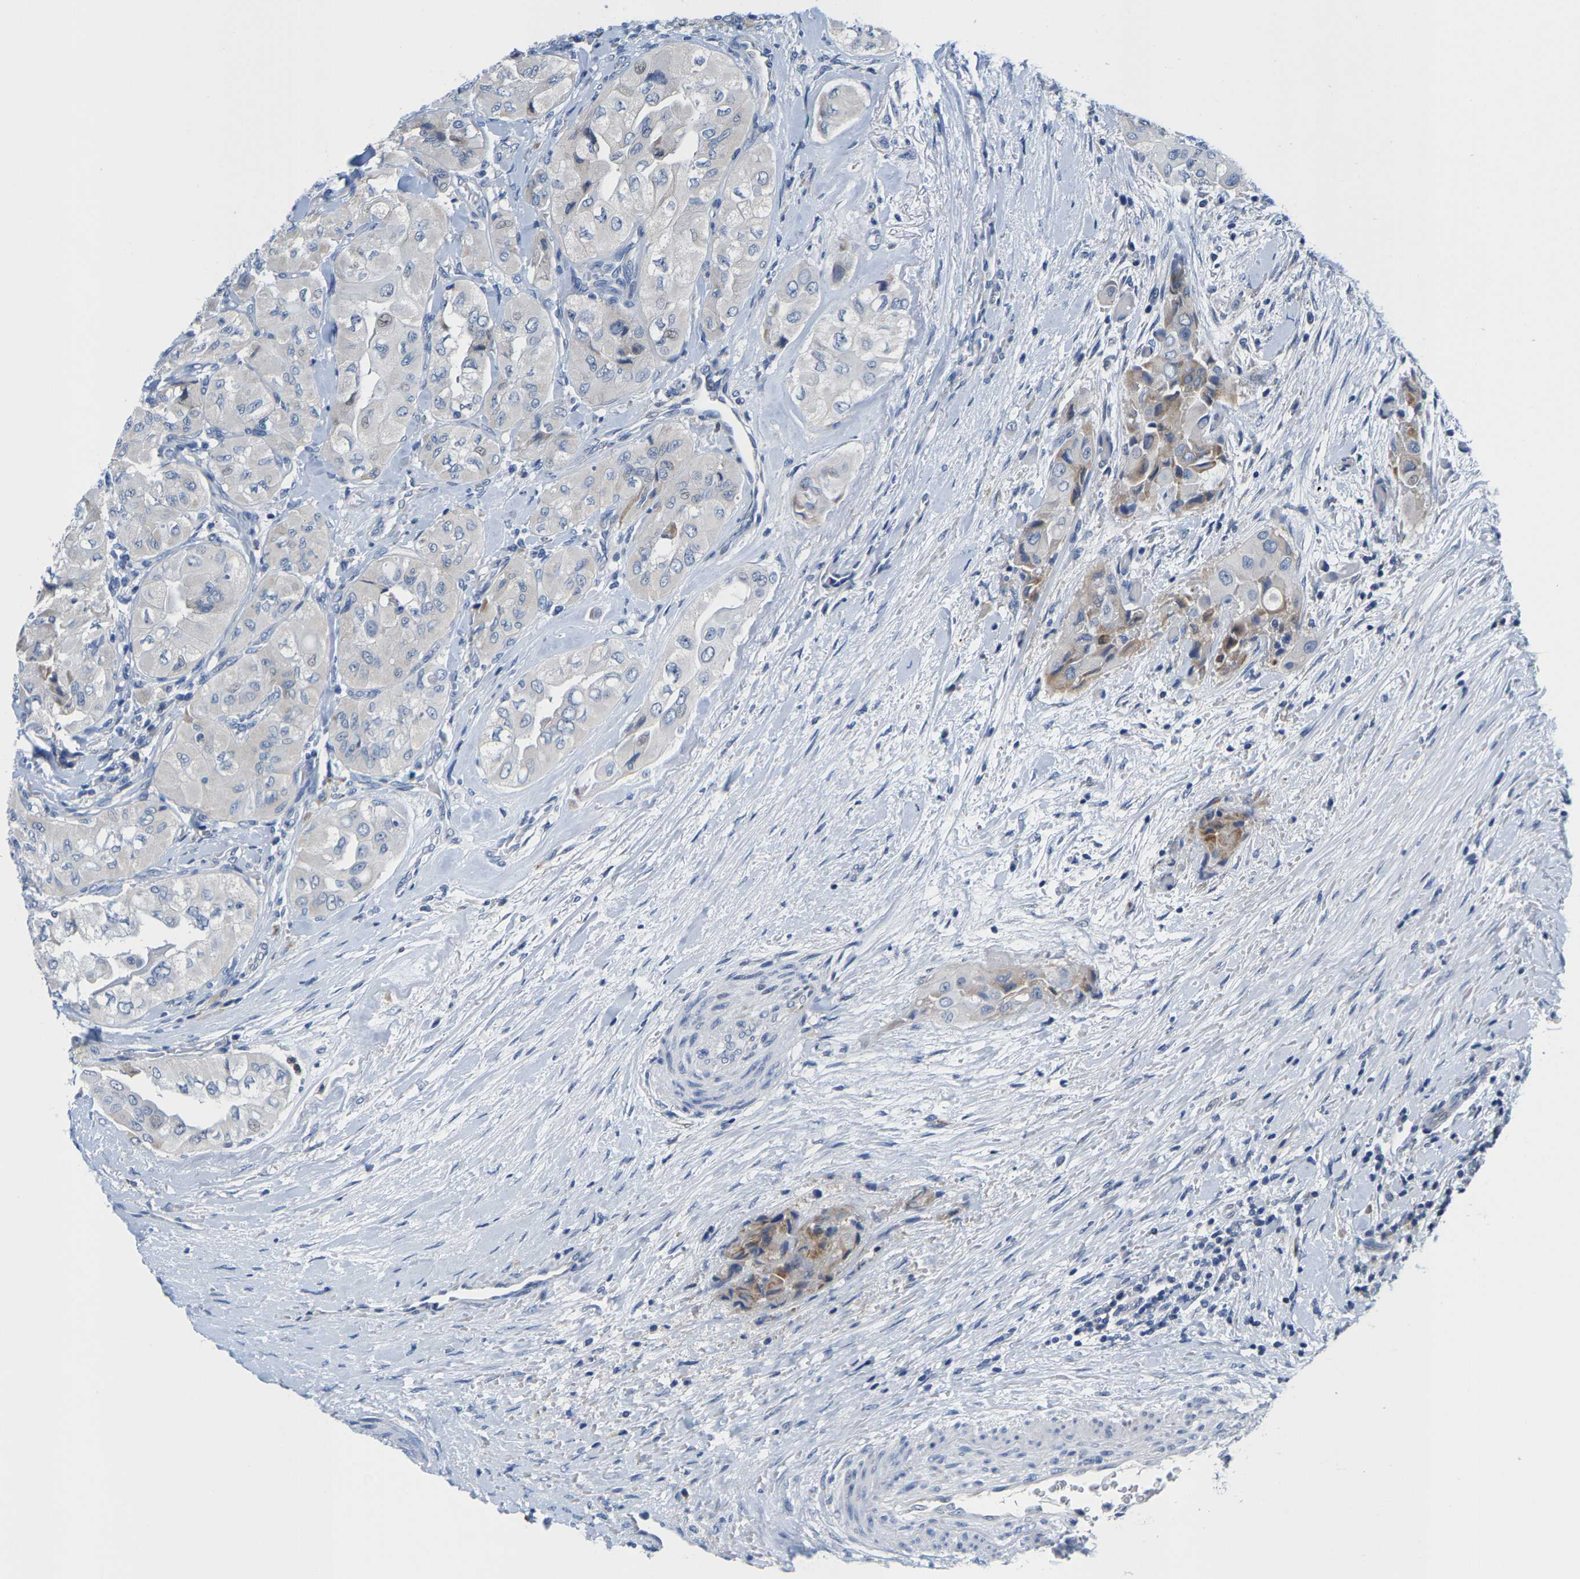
{"staining": {"intensity": "weak", "quantity": "<25%", "location": "cytoplasmic/membranous"}, "tissue": "thyroid cancer", "cell_type": "Tumor cells", "image_type": "cancer", "snomed": [{"axis": "morphology", "description": "Papillary adenocarcinoma, NOS"}, {"axis": "topography", "description": "Thyroid gland"}], "caption": "Tumor cells show no significant protein staining in thyroid cancer.", "gene": "KLHL1", "patient": {"sex": "female", "age": 59}}